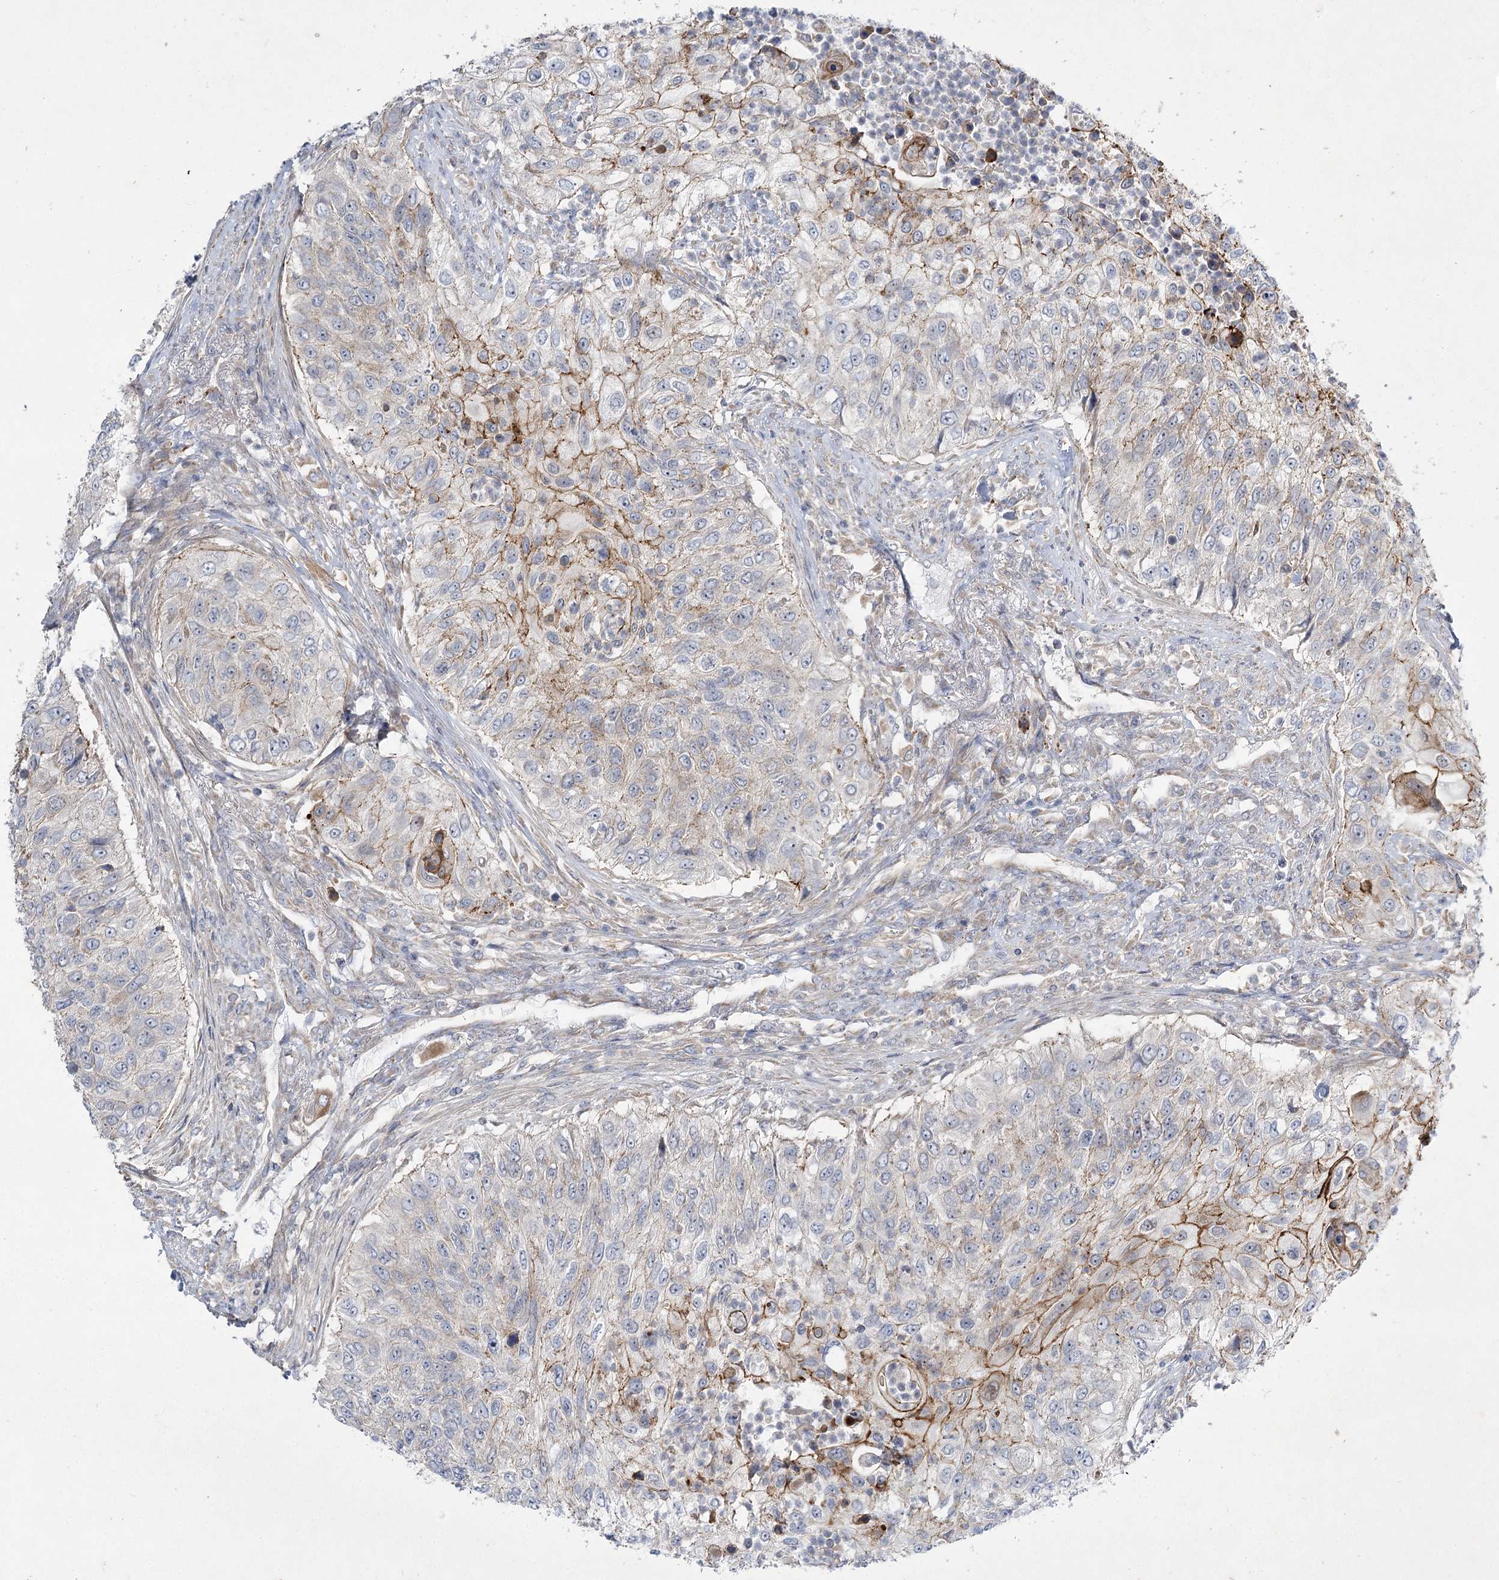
{"staining": {"intensity": "moderate", "quantity": "<25%", "location": "cytoplasmic/membranous"}, "tissue": "urothelial cancer", "cell_type": "Tumor cells", "image_type": "cancer", "snomed": [{"axis": "morphology", "description": "Urothelial carcinoma, High grade"}, {"axis": "topography", "description": "Urinary bladder"}], "caption": "Urothelial cancer was stained to show a protein in brown. There is low levels of moderate cytoplasmic/membranous staining in approximately <25% of tumor cells. The staining was performed using DAB (3,3'-diaminobenzidine), with brown indicating positive protein expression. Nuclei are stained blue with hematoxylin.", "gene": "KIAA0825", "patient": {"sex": "female", "age": 60}}